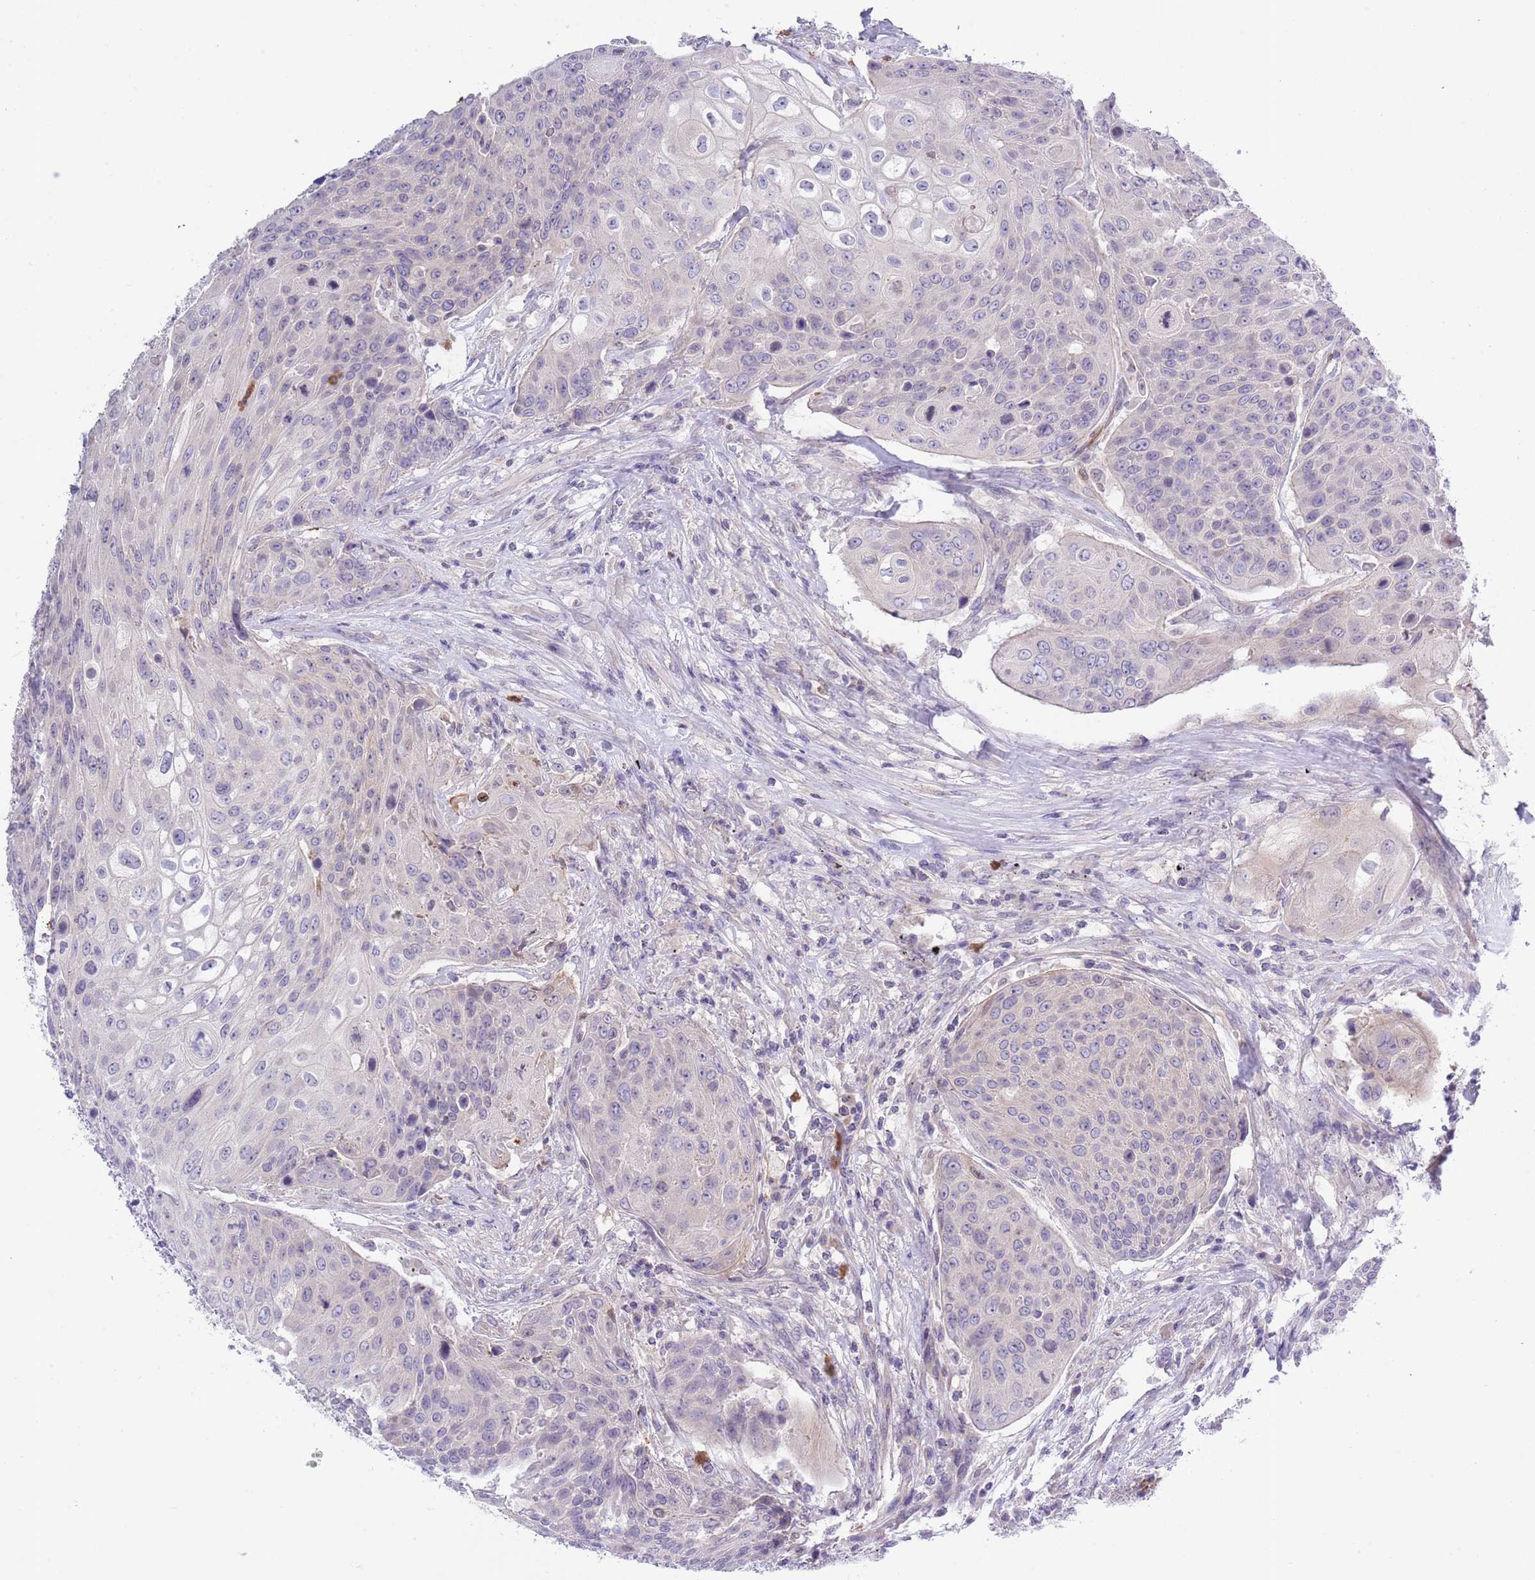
{"staining": {"intensity": "negative", "quantity": "none", "location": "none"}, "tissue": "urothelial cancer", "cell_type": "Tumor cells", "image_type": "cancer", "snomed": [{"axis": "morphology", "description": "Urothelial carcinoma, High grade"}, {"axis": "topography", "description": "Urinary bladder"}], "caption": "The immunohistochemistry (IHC) histopathology image has no significant expression in tumor cells of high-grade urothelial carcinoma tissue.", "gene": "ZFP2", "patient": {"sex": "female", "age": 70}}